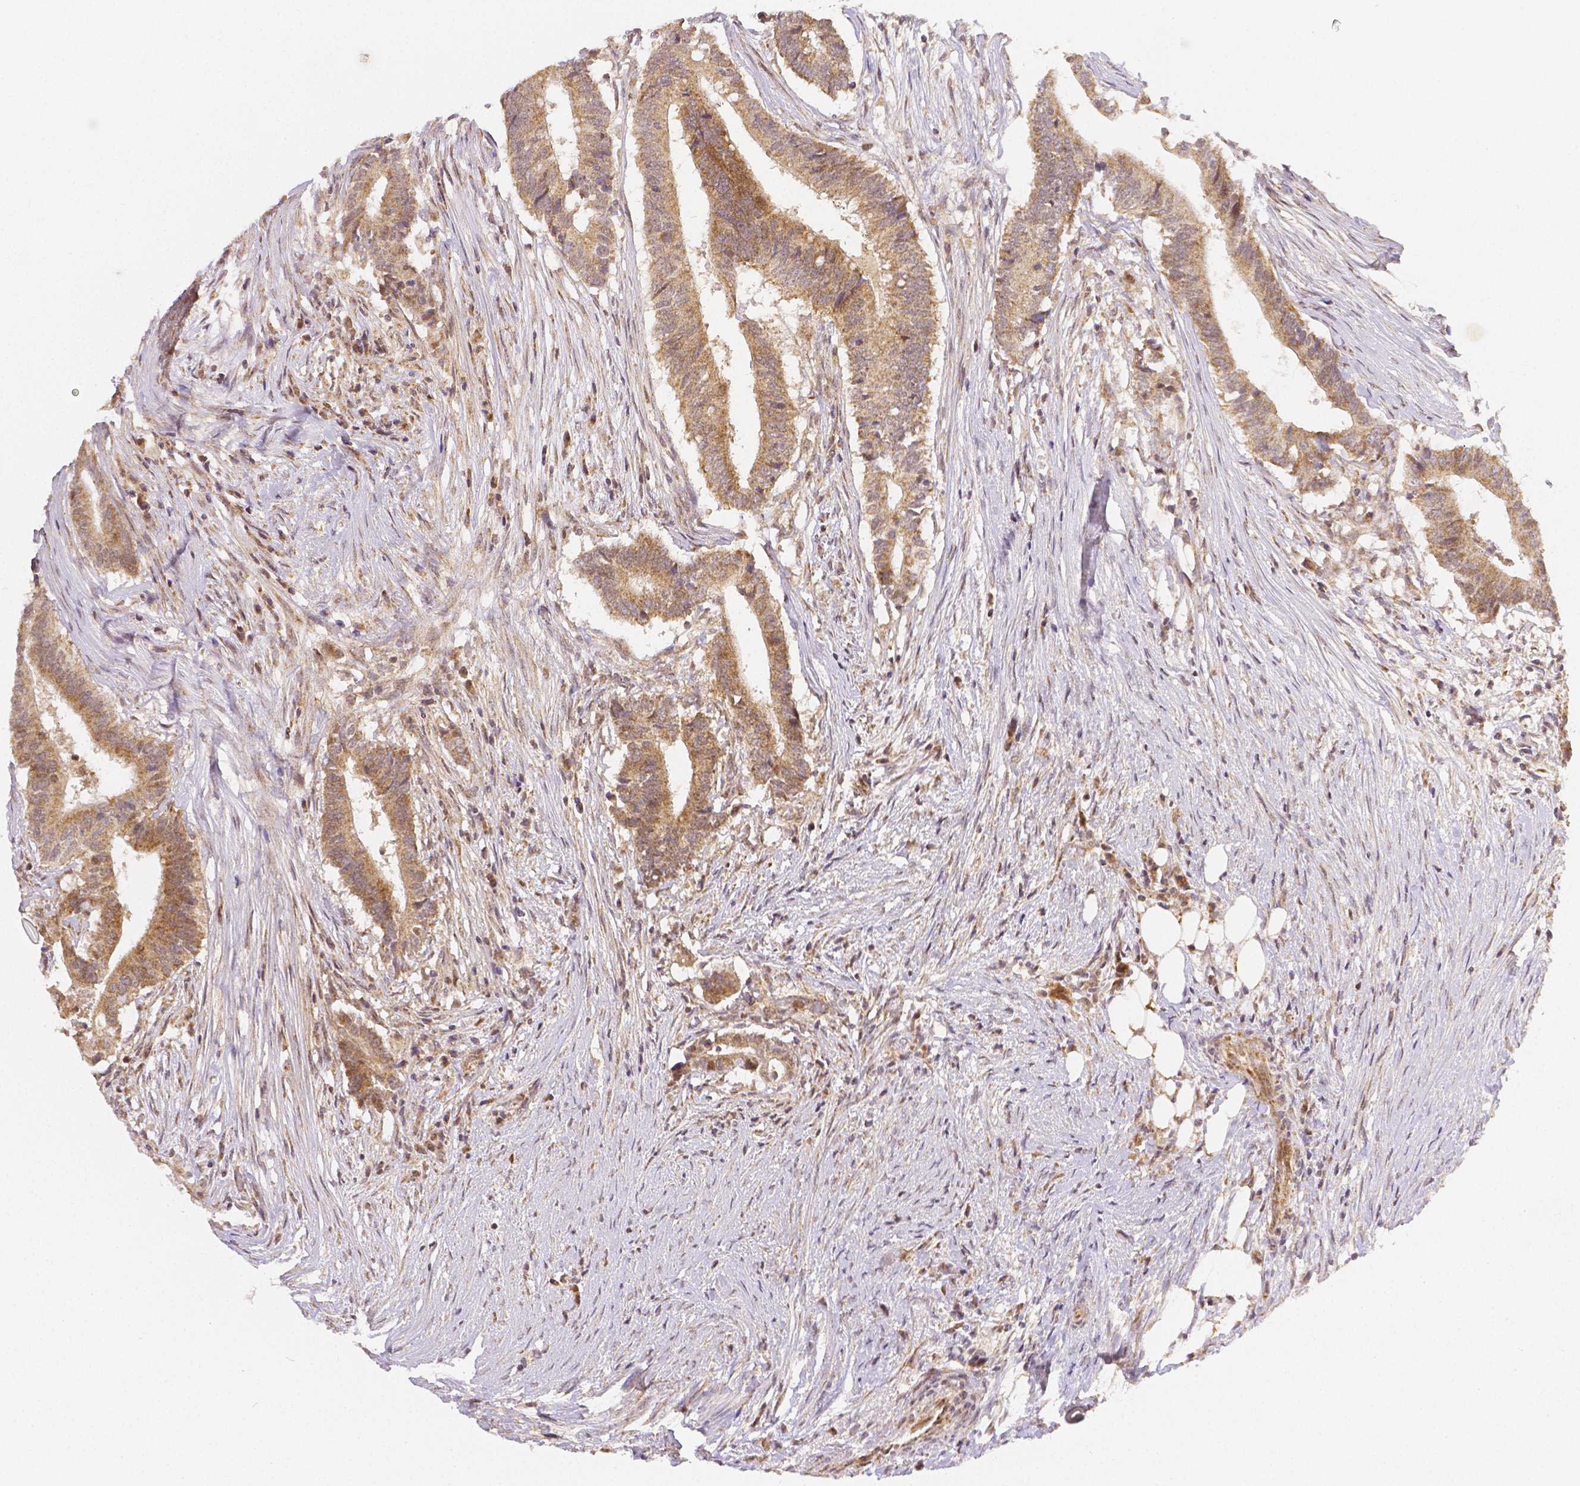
{"staining": {"intensity": "moderate", "quantity": ">75%", "location": "cytoplasmic/membranous"}, "tissue": "colorectal cancer", "cell_type": "Tumor cells", "image_type": "cancer", "snomed": [{"axis": "morphology", "description": "Adenocarcinoma, NOS"}, {"axis": "topography", "description": "Colon"}], "caption": "DAB immunohistochemical staining of human adenocarcinoma (colorectal) displays moderate cytoplasmic/membranous protein expression in approximately >75% of tumor cells.", "gene": "RHOT1", "patient": {"sex": "female", "age": 43}}